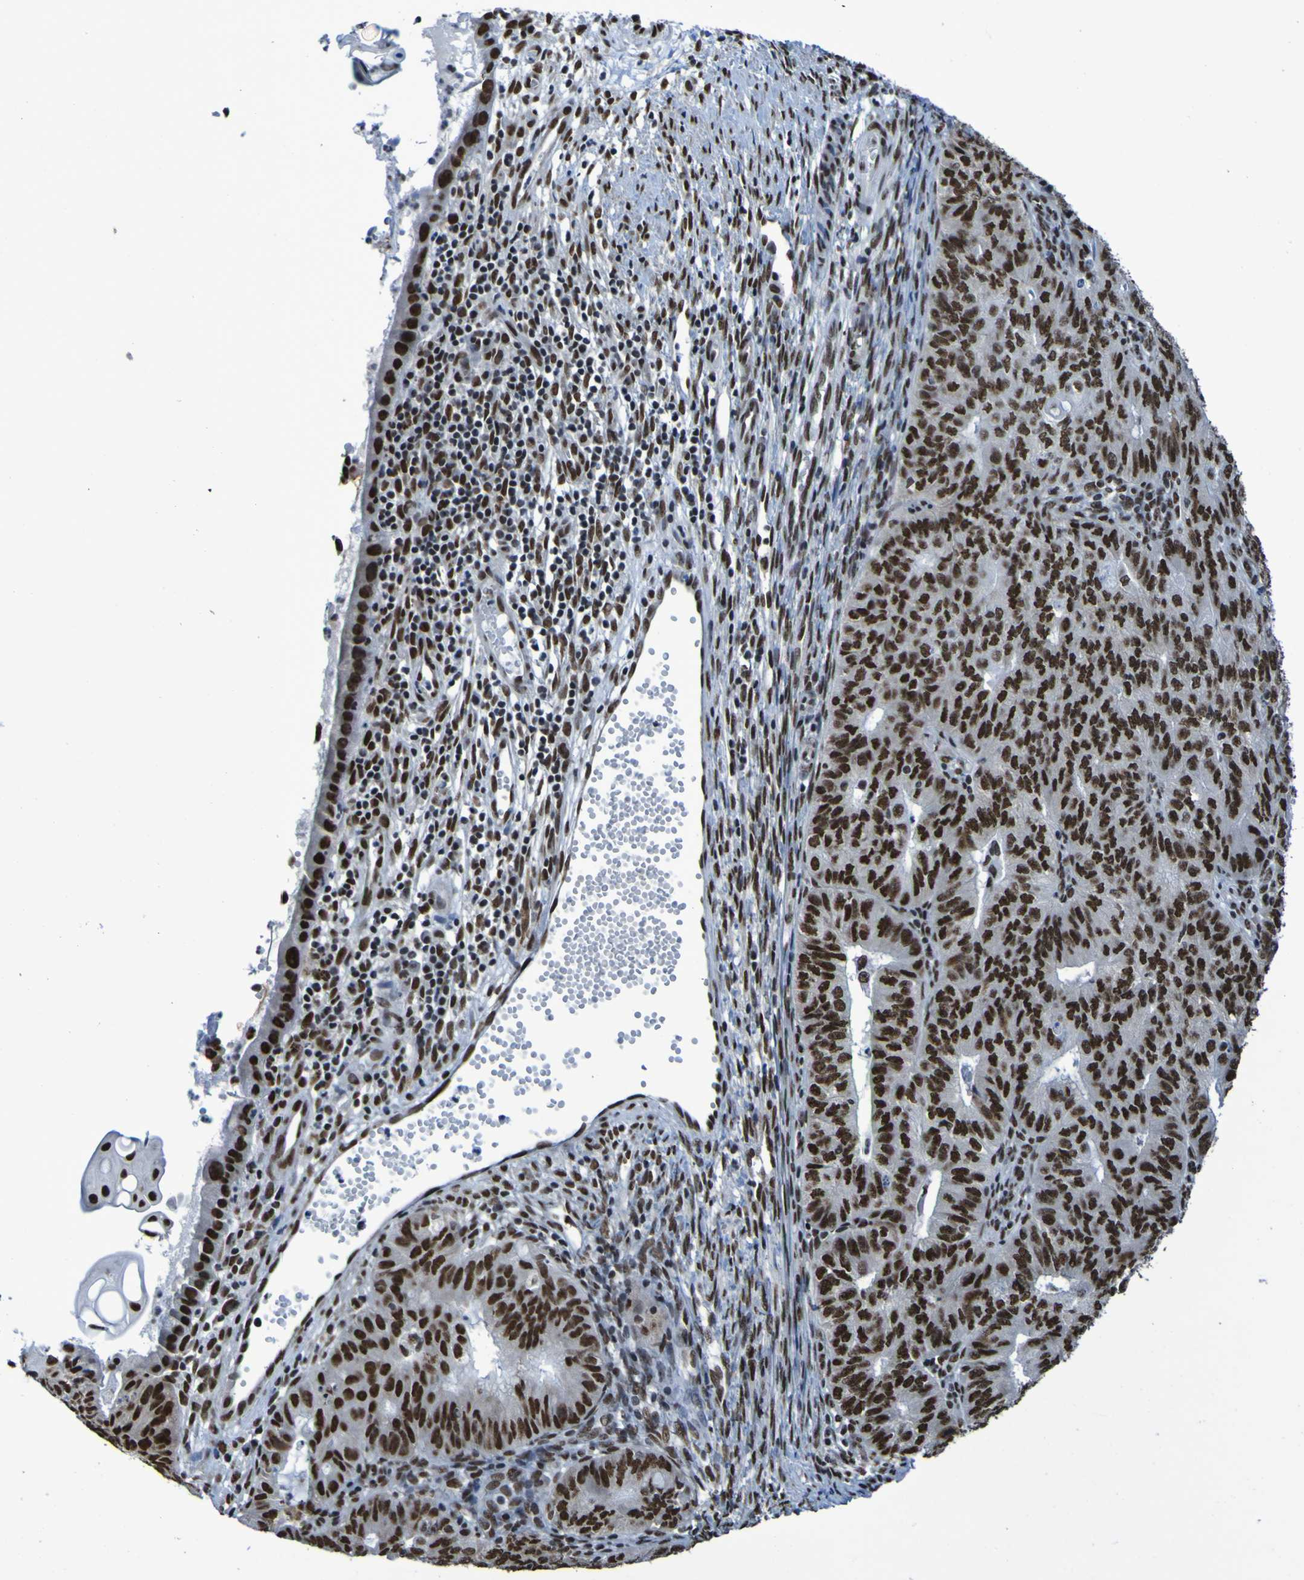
{"staining": {"intensity": "strong", "quantity": ">75%", "location": "nuclear"}, "tissue": "endometrial cancer", "cell_type": "Tumor cells", "image_type": "cancer", "snomed": [{"axis": "morphology", "description": "Adenocarcinoma, NOS"}, {"axis": "topography", "description": "Endometrium"}], "caption": "Adenocarcinoma (endometrial) stained for a protein (brown) reveals strong nuclear positive expression in approximately >75% of tumor cells.", "gene": "HNRNPR", "patient": {"sex": "female", "age": 32}}